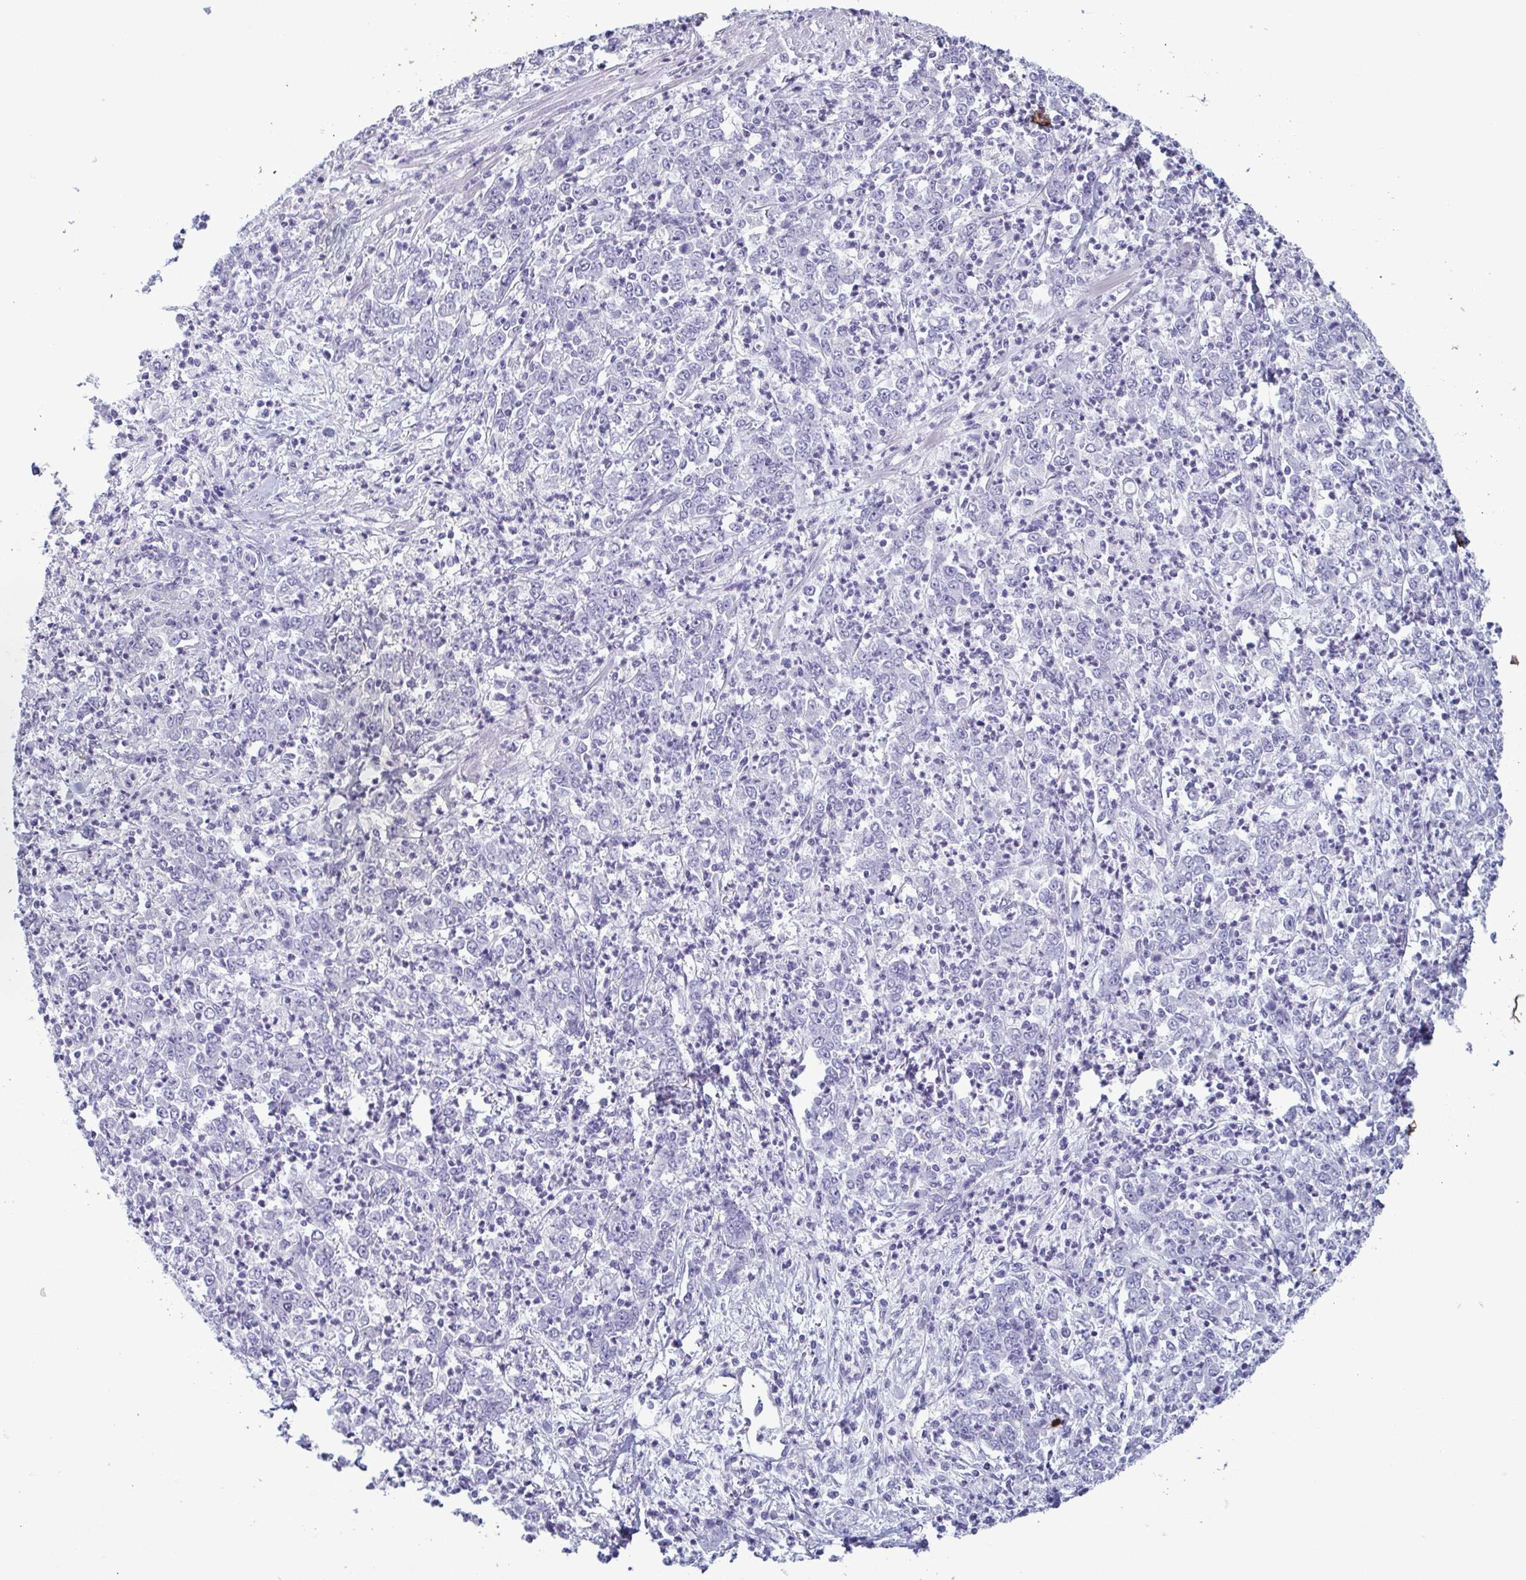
{"staining": {"intensity": "negative", "quantity": "none", "location": "none"}, "tissue": "stomach cancer", "cell_type": "Tumor cells", "image_type": "cancer", "snomed": [{"axis": "morphology", "description": "Adenocarcinoma, NOS"}, {"axis": "topography", "description": "Stomach, lower"}], "caption": "Immunohistochemistry photomicrograph of neoplastic tissue: human adenocarcinoma (stomach) stained with DAB (3,3'-diaminobenzidine) exhibits no significant protein expression in tumor cells.", "gene": "KRT10", "patient": {"sex": "female", "age": 71}}